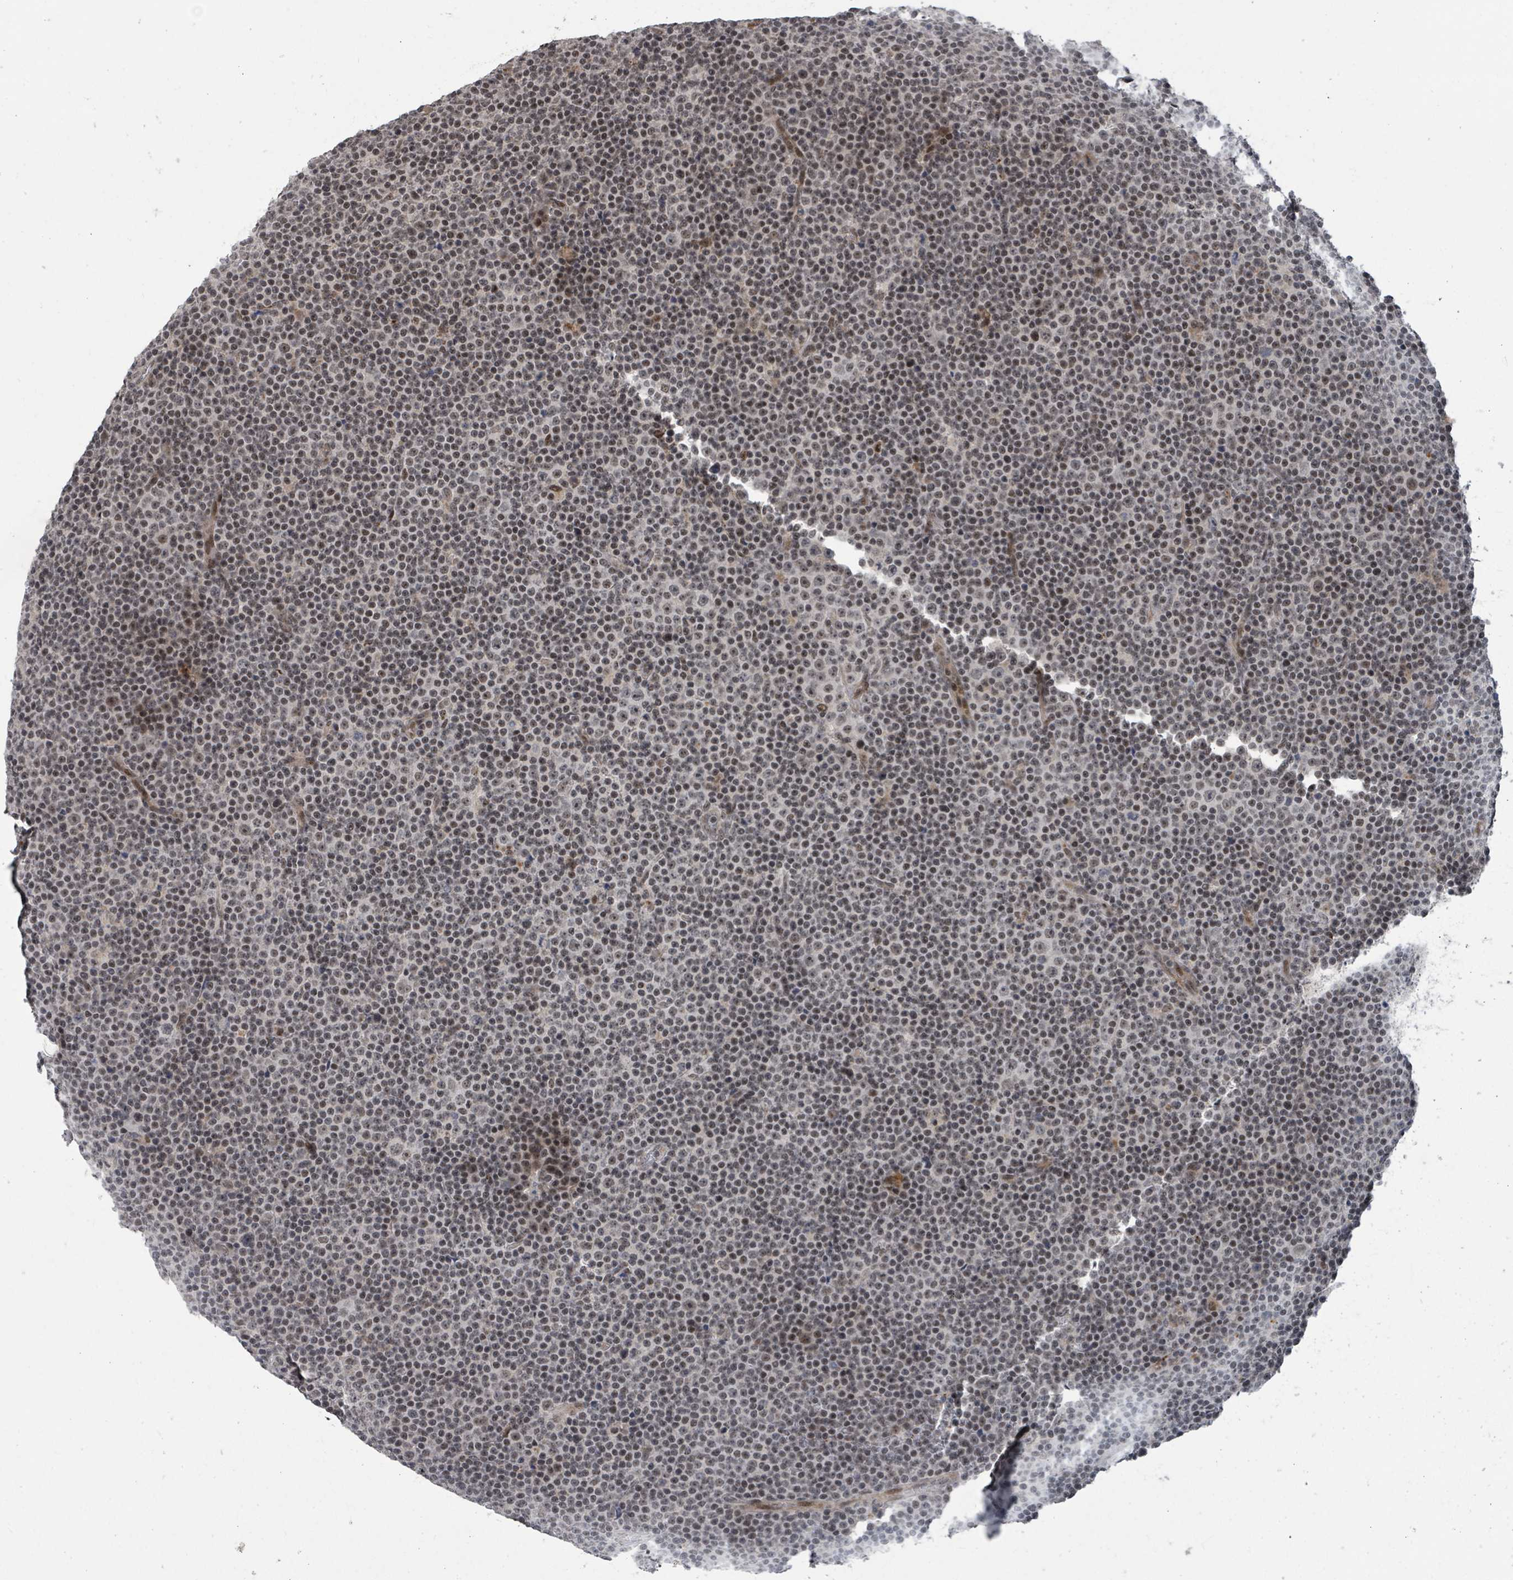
{"staining": {"intensity": "moderate", "quantity": "25%-75%", "location": "nuclear"}, "tissue": "lymphoma", "cell_type": "Tumor cells", "image_type": "cancer", "snomed": [{"axis": "morphology", "description": "Malignant lymphoma, non-Hodgkin's type, Low grade"}, {"axis": "topography", "description": "Lymph node"}], "caption": "Immunohistochemistry histopathology image of neoplastic tissue: lymphoma stained using immunohistochemistry (IHC) exhibits medium levels of moderate protein expression localized specifically in the nuclear of tumor cells, appearing as a nuclear brown color.", "gene": "ZBTB14", "patient": {"sex": "female", "age": 67}}